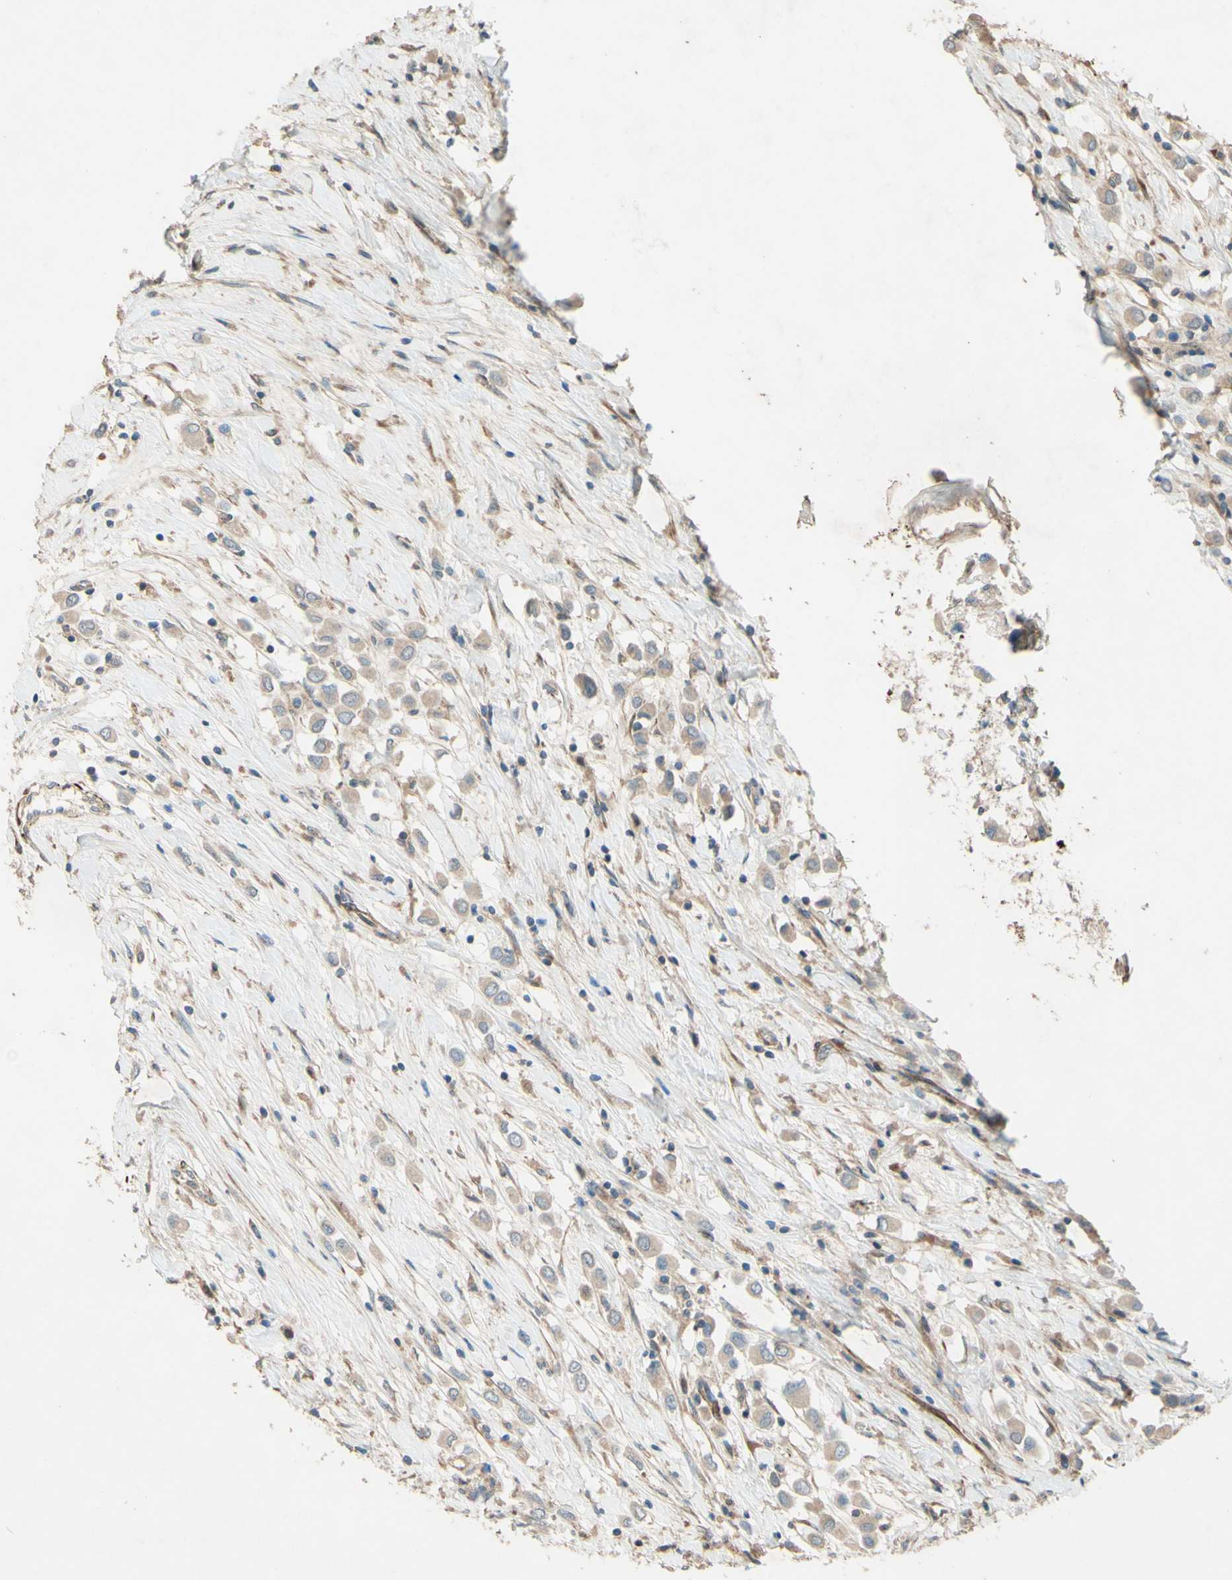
{"staining": {"intensity": "weak", "quantity": ">75%", "location": "cytoplasmic/membranous"}, "tissue": "breast cancer", "cell_type": "Tumor cells", "image_type": "cancer", "snomed": [{"axis": "morphology", "description": "Duct carcinoma"}, {"axis": "topography", "description": "Breast"}], "caption": "A brown stain highlights weak cytoplasmic/membranous positivity of a protein in breast cancer (infiltrating ductal carcinoma) tumor cells.", "gene": "ADAM17", "patient": {"sex": "female", "age": 61}}